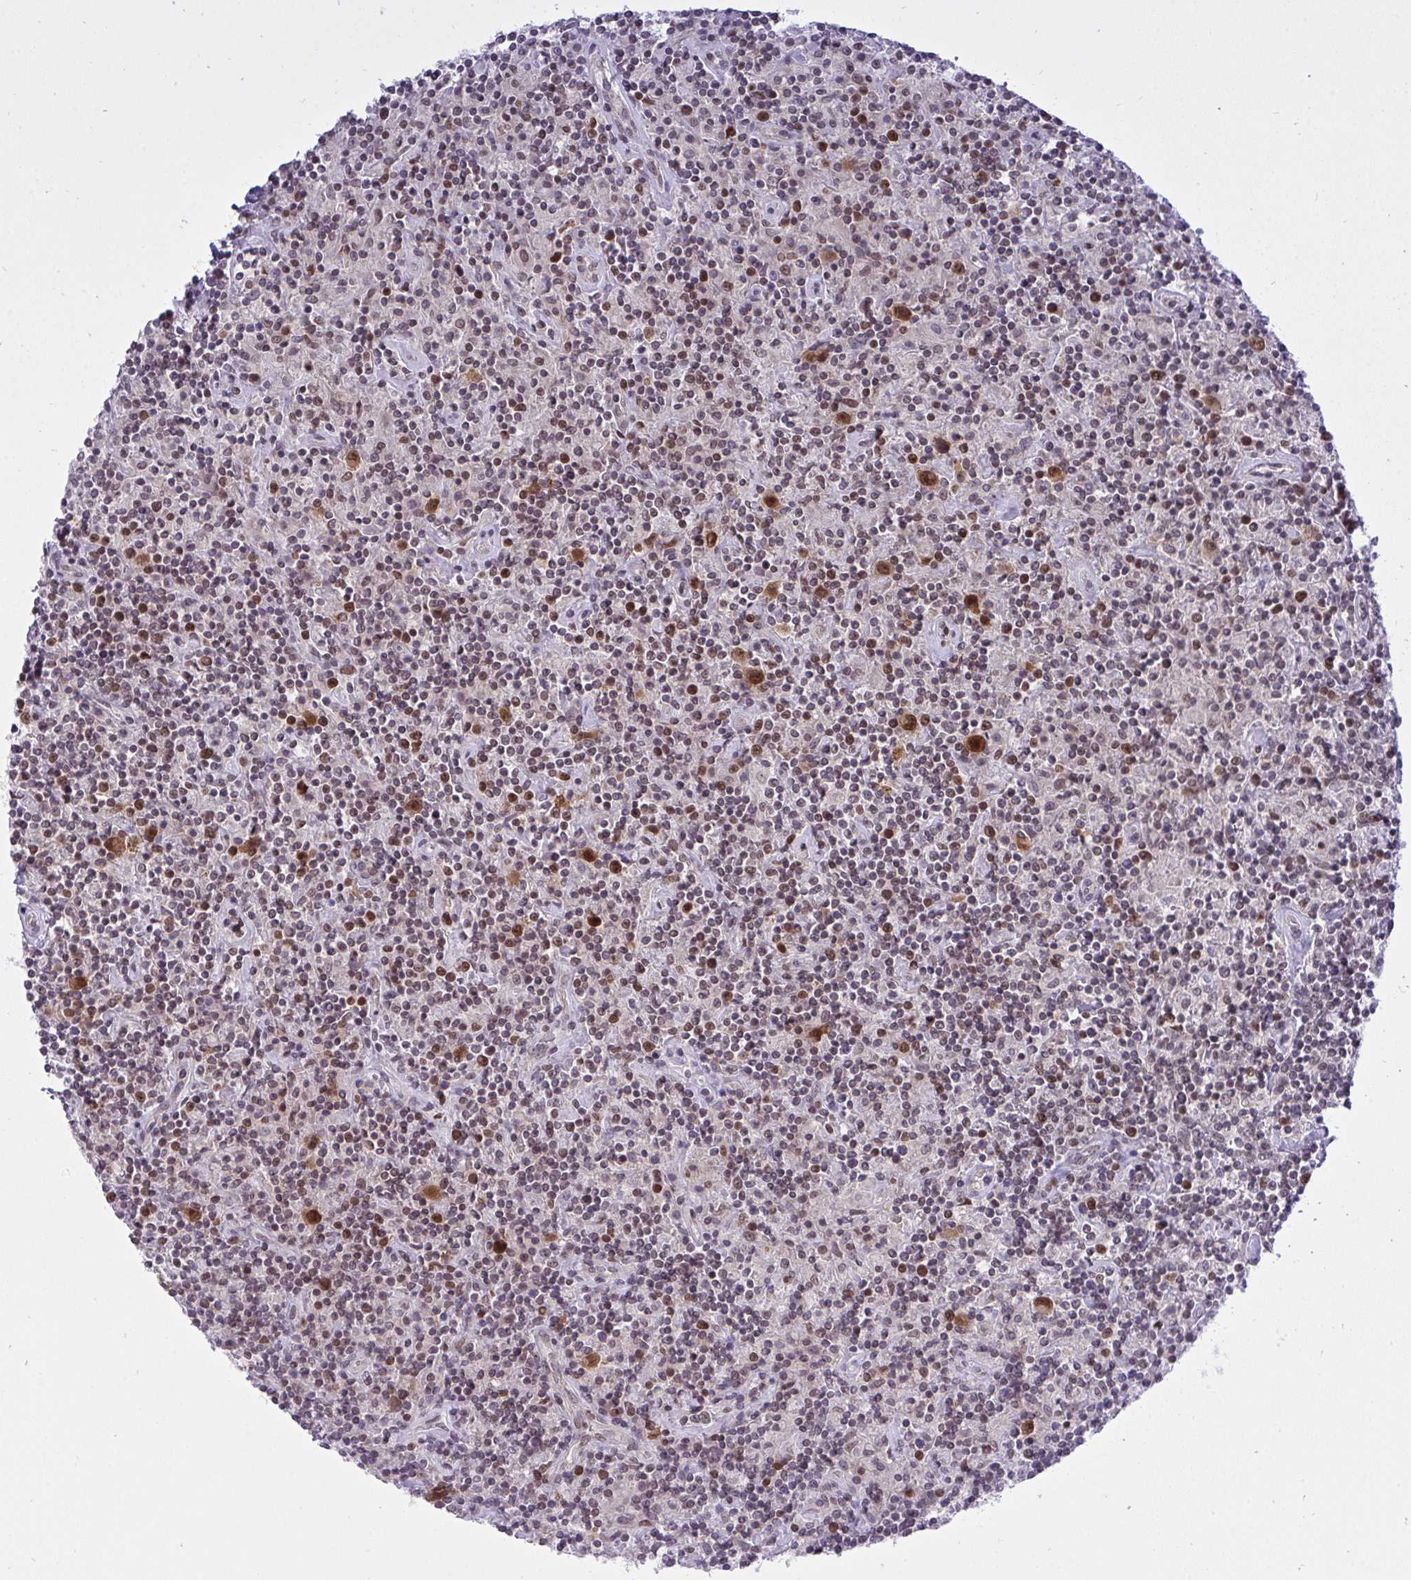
{"staining": {"intensity": "strong", "quantity": ">75%", "location": "nuclear"}, "tissue": "lymphoma", "cell_type": "Tumor cells", "image_type": "cancer", "snomed": [{"axis": "morphology", "description": "Hodgkin's disease, NOS"}, {"axis": "topography", "description": "Lymph node"}], "caption": "Immunohistochemistry (IHC) (DAB (3,3'-diaminobenzidine)) staining of lymphoma exhibits strong nuclear protein positivity in approximately >75% of tumor cells.", "gene": "RFC4", "patient": {"sex": "male", "age": 70}}